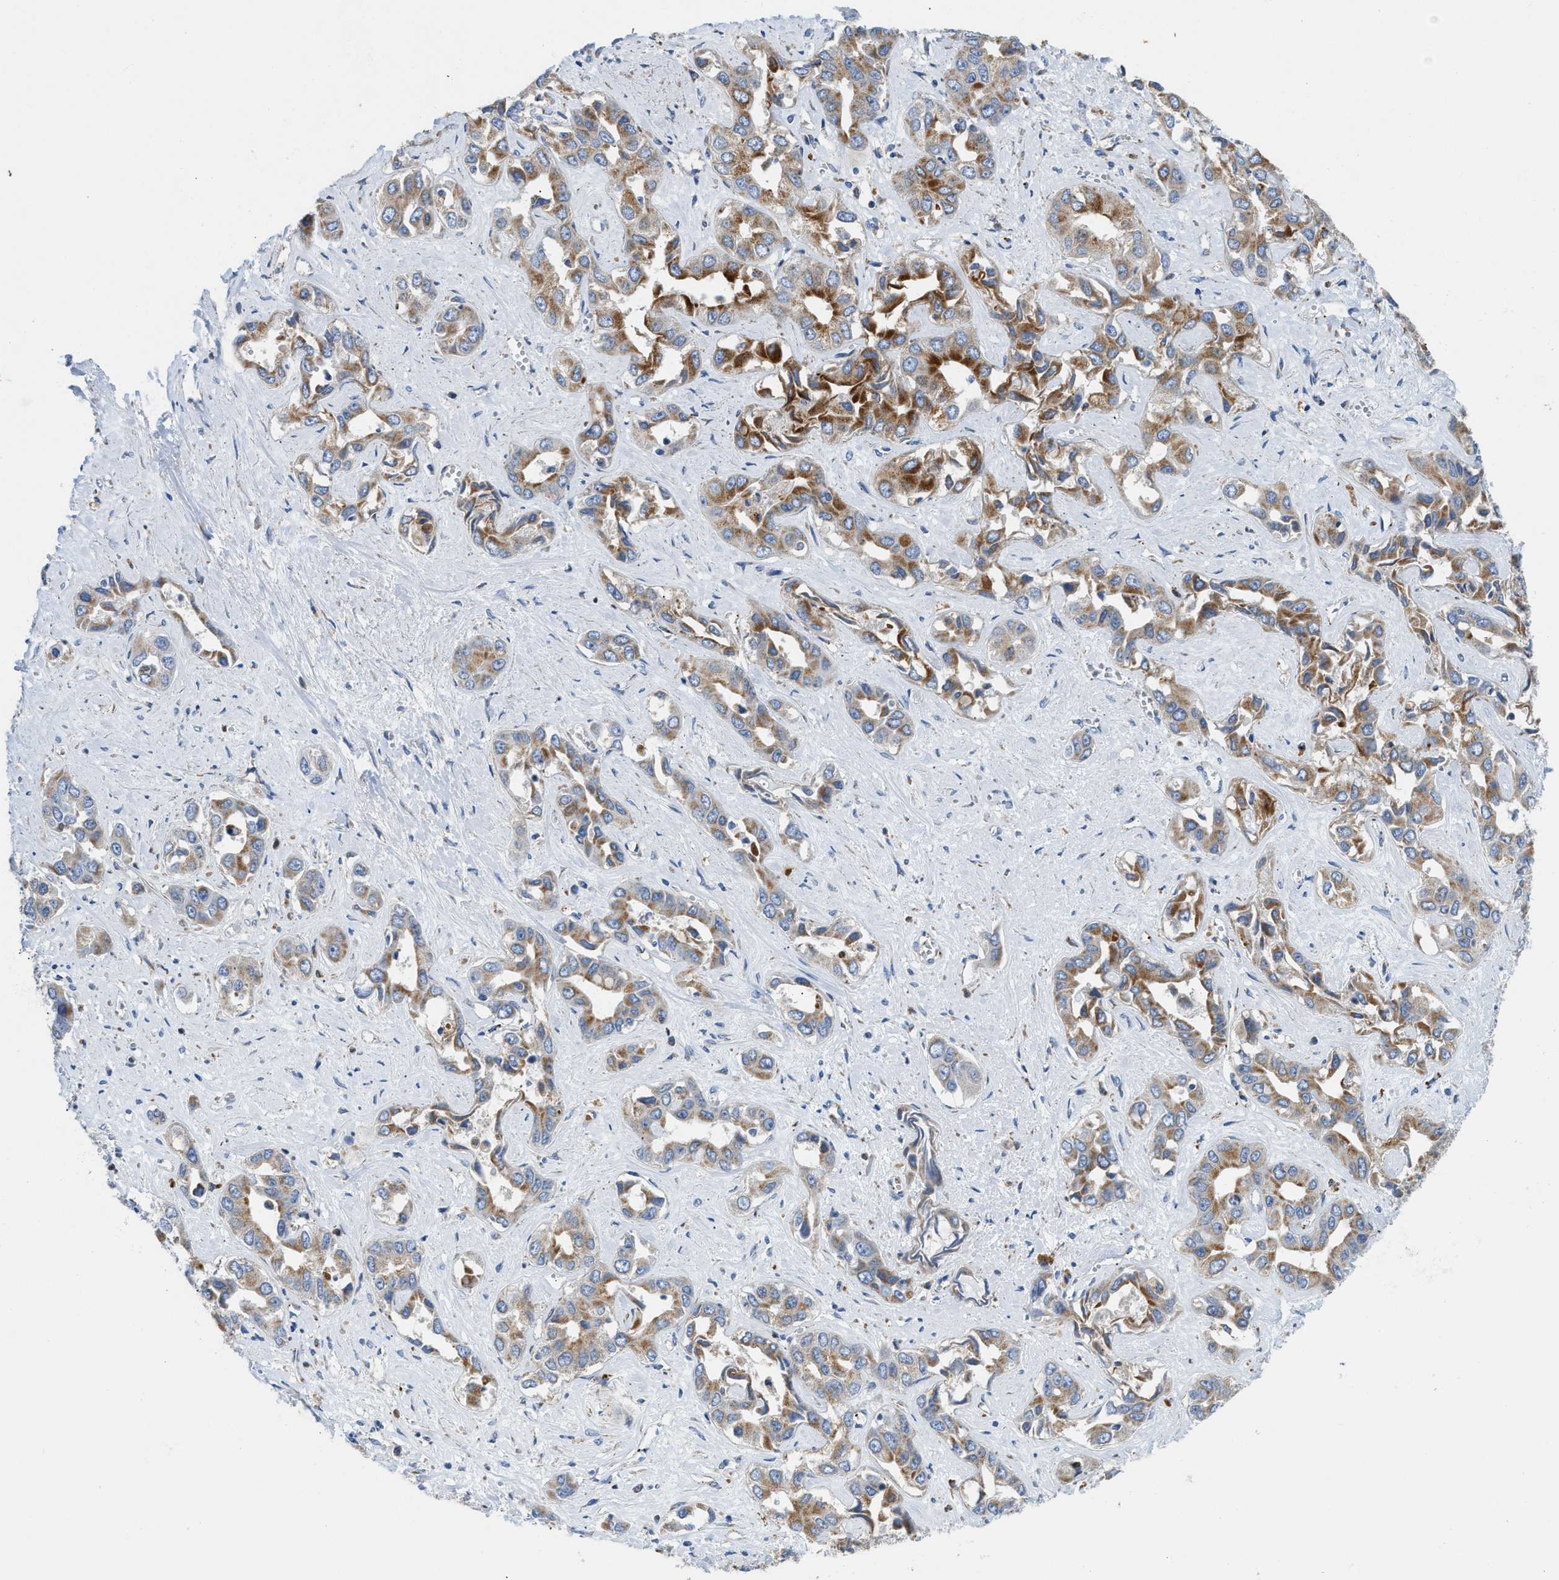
{"staining": {"intensity": "strong", "quantity": "25%-75%", "location": "cytoplasmic/membranous"}, "tissue": "liver cancer", "cell_type": "Tumor cells", "image_type": "cancer", "snomed": [{"axis": "morphology", "description": "Cholangiocarcinoma"}, {"axis": "topography", "description": "Liver"}], "caption": "A photomicrograph of liver cholangiocarcinoma stained for a protein shows strong cytoplasmic/membranous brown staining in tumor cells.", "gene": "SLC25A13", "patient": {"sex": "female", "age": 52}}